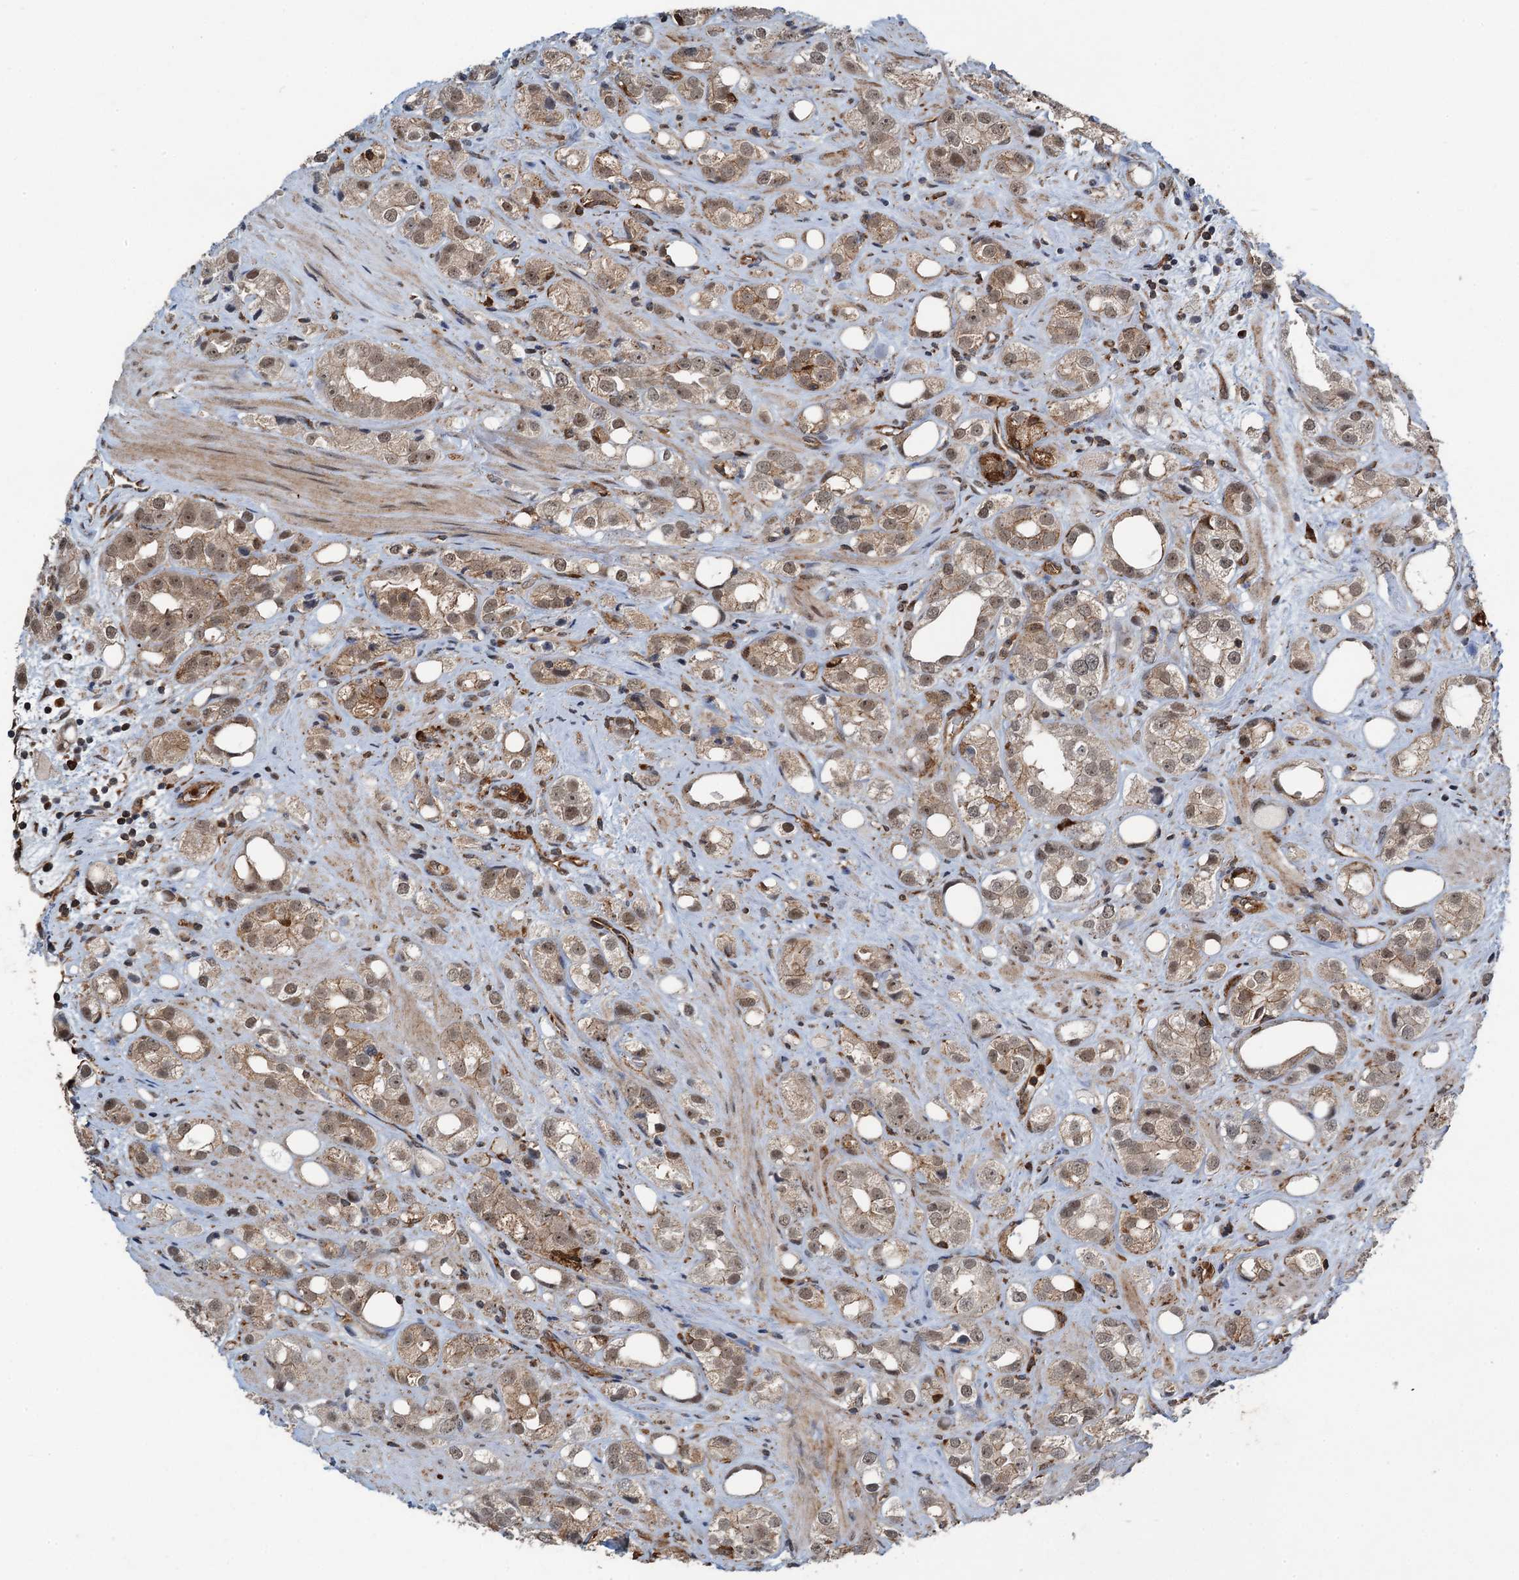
{"staining": {"intensity": "weak", "quantity": ">75%", "location": "cytoplasmic/membranous"}, "tissue": "prostate cancer", "cell_type": "Tumor cells", "image_type": "cancer", "snomed": [{"axis": "morphology", "description": "Adenocarcinoma, NOS"}, {"axis": "topography", "description": "Prostate"}], "caption": "Brown immunohistochemical staining in prostate adenocarcinoma demonstrates weak cytoplasmic/membranous positivity in approximately >75% of tumor cells. The staining was performed using DAB (3,3'-diaminobenzidine) to visualize the protein expression in brown, while the nuclei were stained in blue with hematoxylin (Magnification: 20x).", "gene": "WHAMM", "patient": {"sex": "male", "age": 79}}